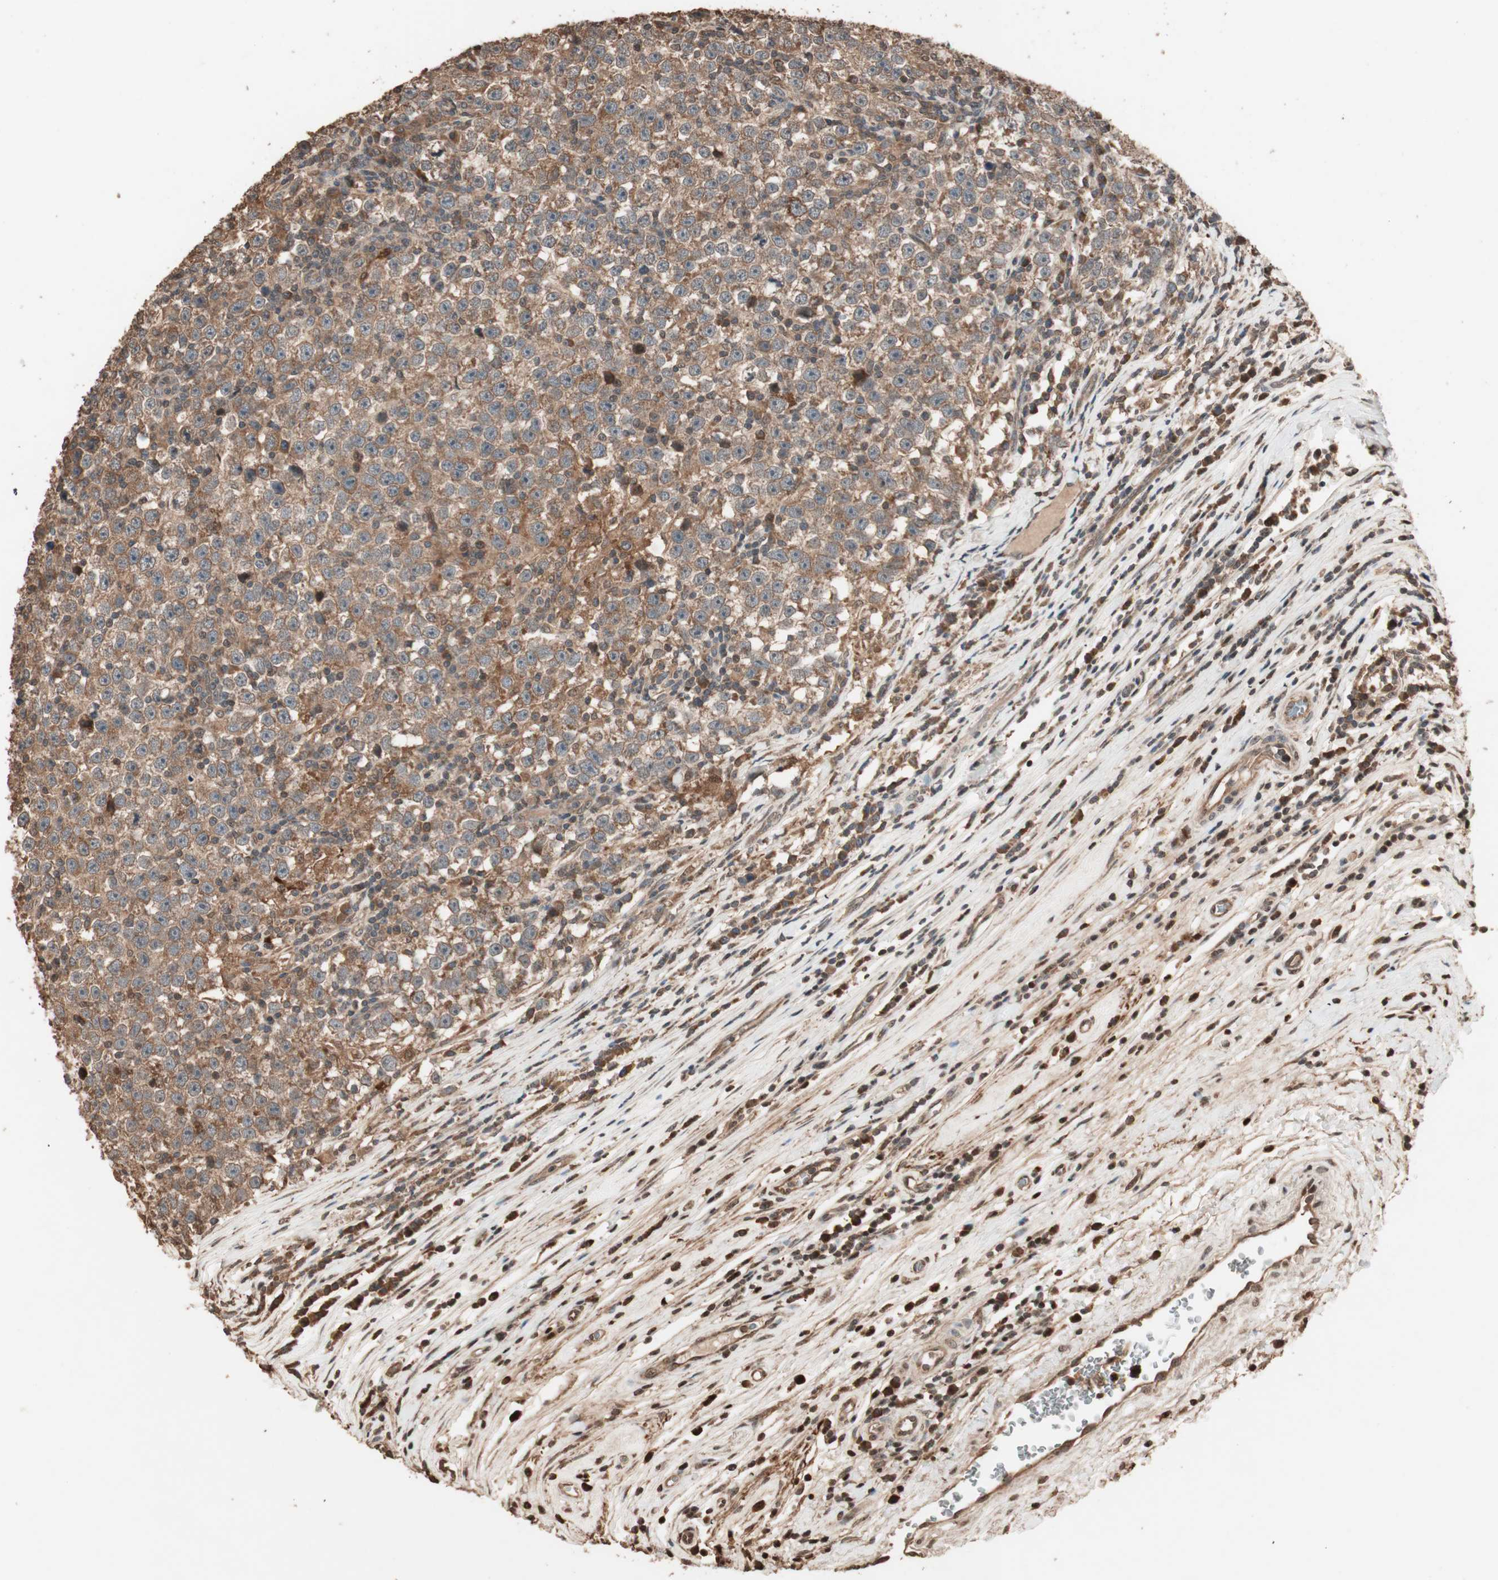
{"staining": {"intensity": "moderate", "quantity": ">75%", "location": "cytoplasmic/membranous"}, "tissue": "testis cancer", "cell_type": "Tumor cells", "image_type": "cancer", "snomed": [{"axis": "morphology", "description": "Seminoma, NOS"}, {"axis": "topography", "description": "Testis"}], "caption": "Tumor cells demonstrate medium levels of moderate cytoplasmic/membranous staining in approximately >75% of cells in testis cancer. The protein is stained brown, and the nuclei are stained in blue (DAB (3,3'-diaminobenzidine) IHC with brightfield microscopy, high magnification).", "gene": "USP20", "patient": {"sex": "male", "age": 43}}